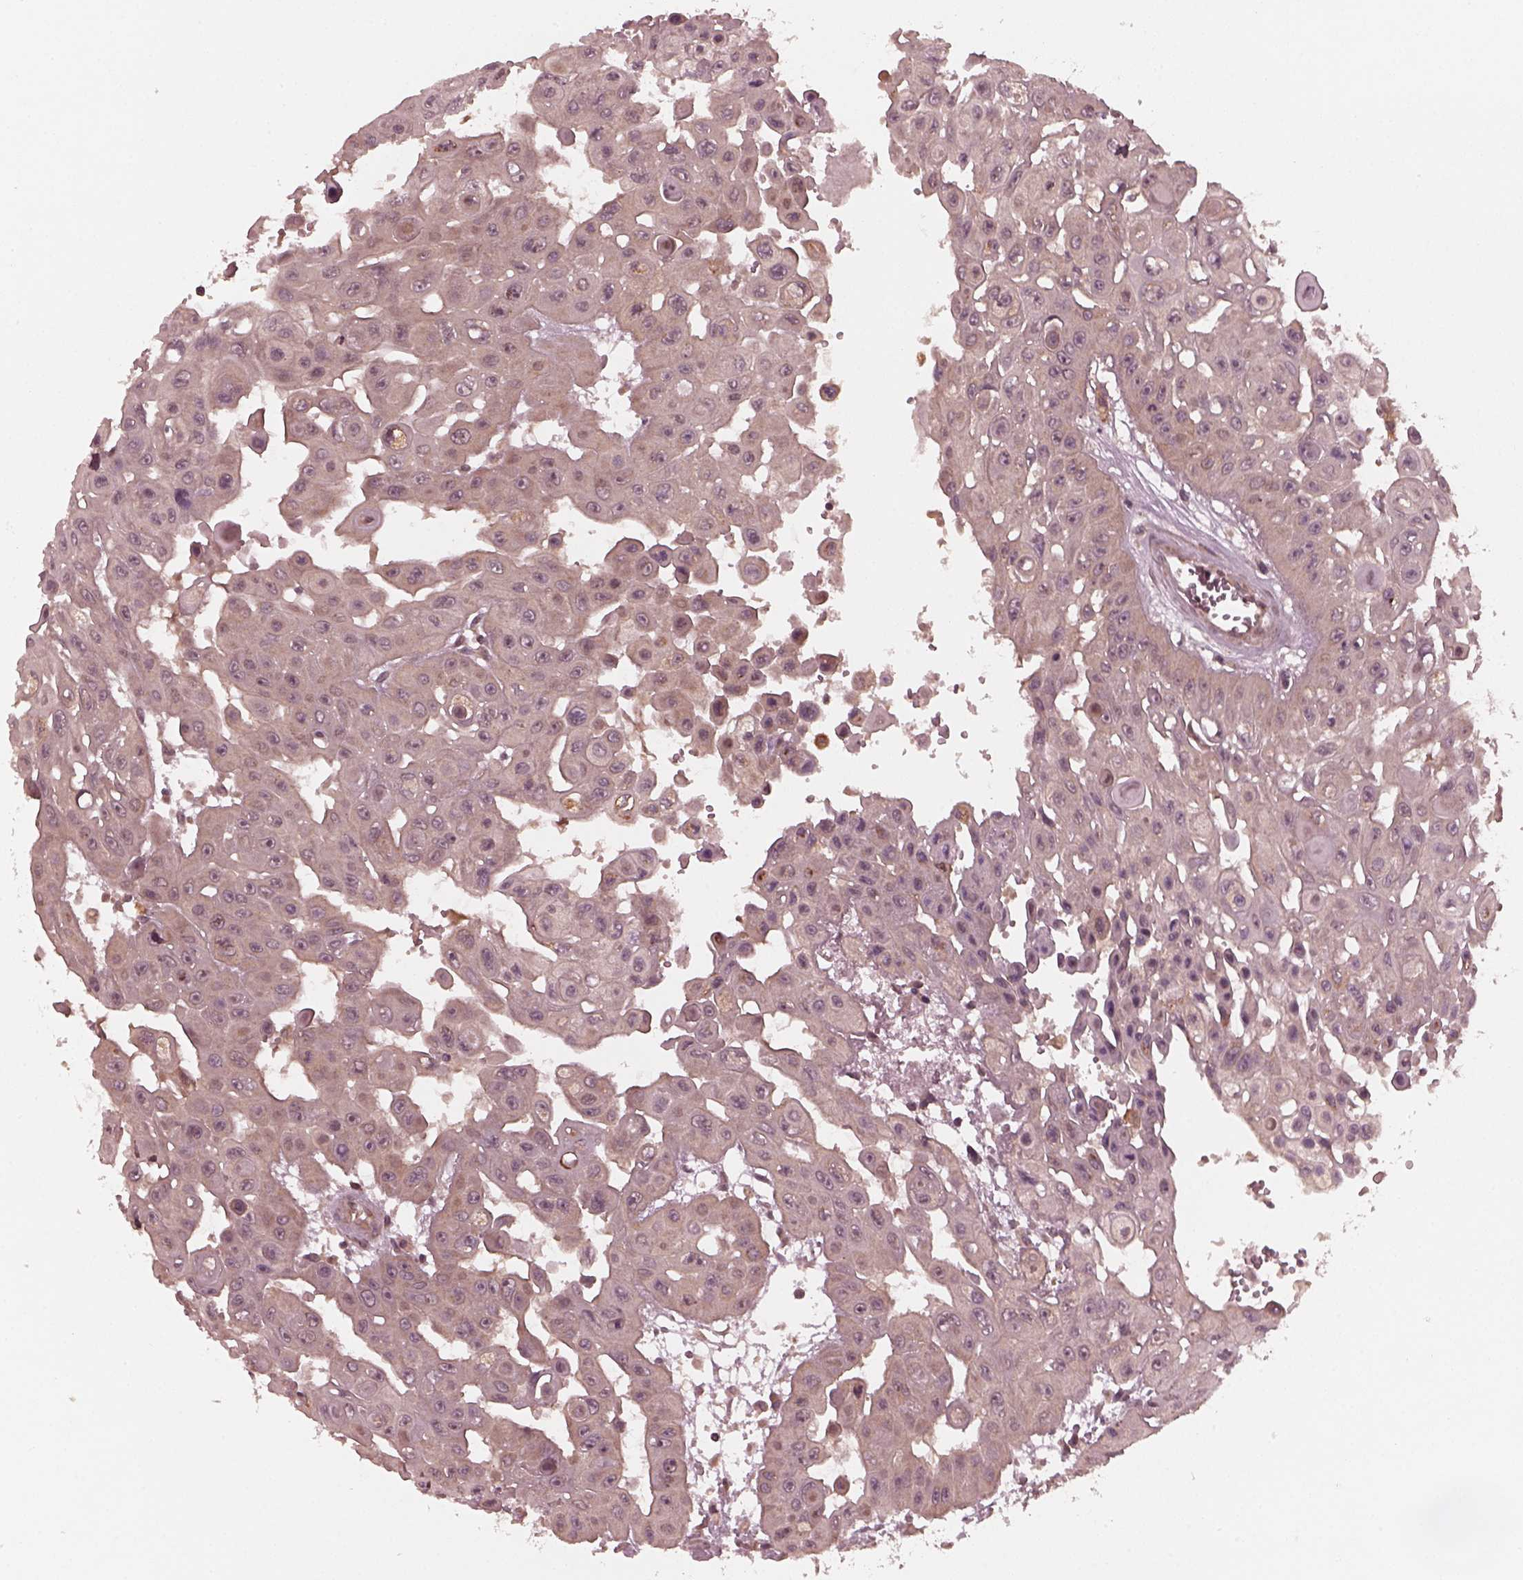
{"staining": {"intensity": "weak", "quantity": "25%-75%", "location": "cytoplasmic/membranous"}, "tissue": "head and neck cancer", "cell_type": "Tumor cells", "image_type": "cancer", "snomed": [{"axis": "morphology", "description": "Adenocarcinoma, NOS"}, {"axis": "topography", "description": "Head-Neck"}], "caption": "A histopathology image showing weak cytoplasmic/membranous expression in about 25%-75% of tumor cells in head and neck cancer, as visualized by brown immunohistochemical staining.", "gene": "FAF2", "patient": {"sex": "male", "age": 73}}